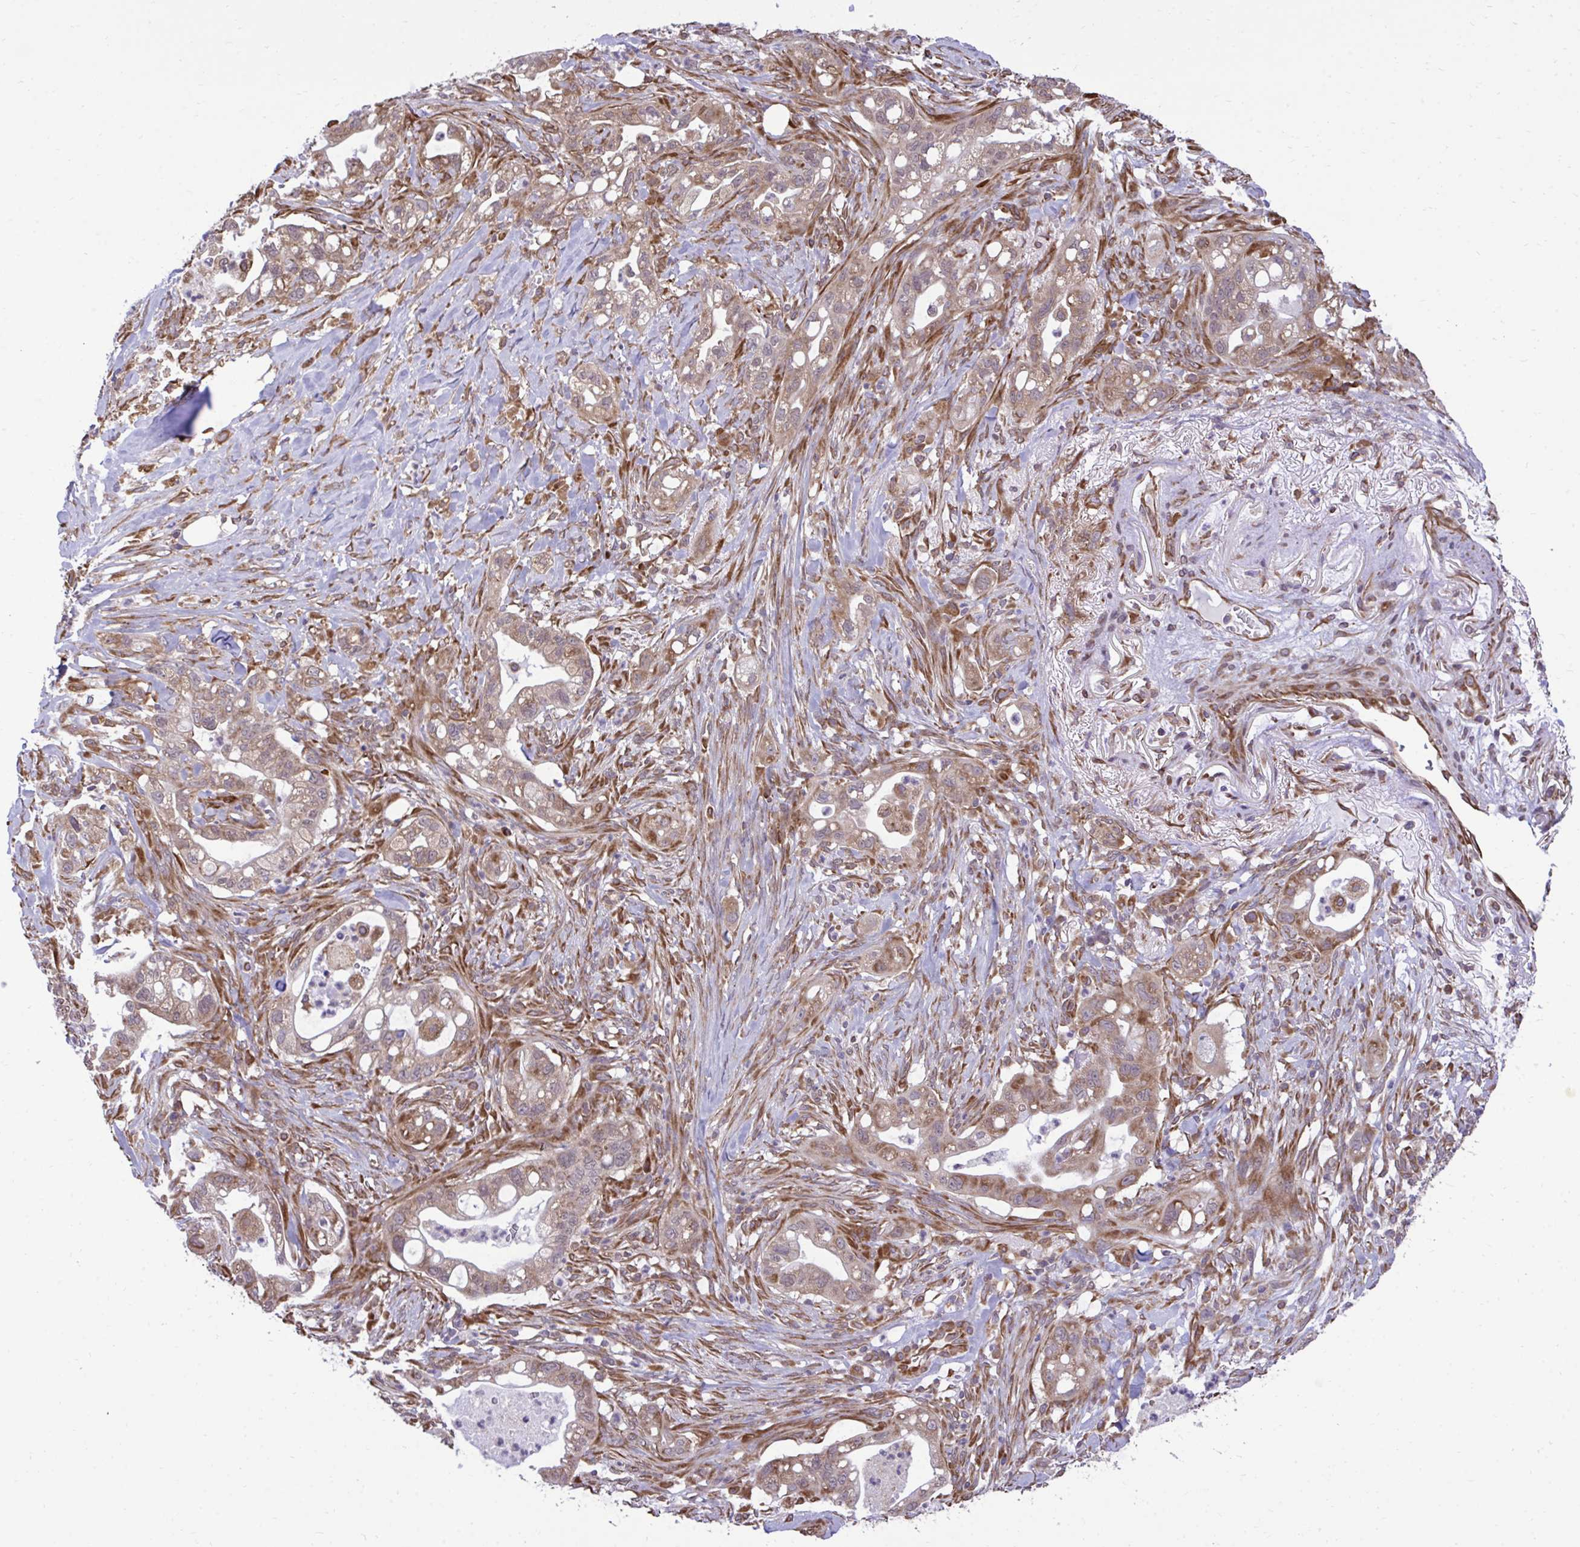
{"staining": {"intensity": "moderate", "quantity": ">75%", "location": "cytoplasmic/membranous"}, "tissue": "pancreatic cancer", "cell_type": "Tumor cells", "image_type": "cancer", "snomed": [{"axis": "morphology", "description": "Adenocarcinoma, NOS"}, {"axis": "topography", "description": "Pancreas"}], "caption": "Pancreatic cancer stained for a protein (brown) demonstrates moderate cytoplasmic/membranous positive expression in about >75% of tumor cells.", "gene": "RPS15", "patient": {"sex": "male", "age": 44}}